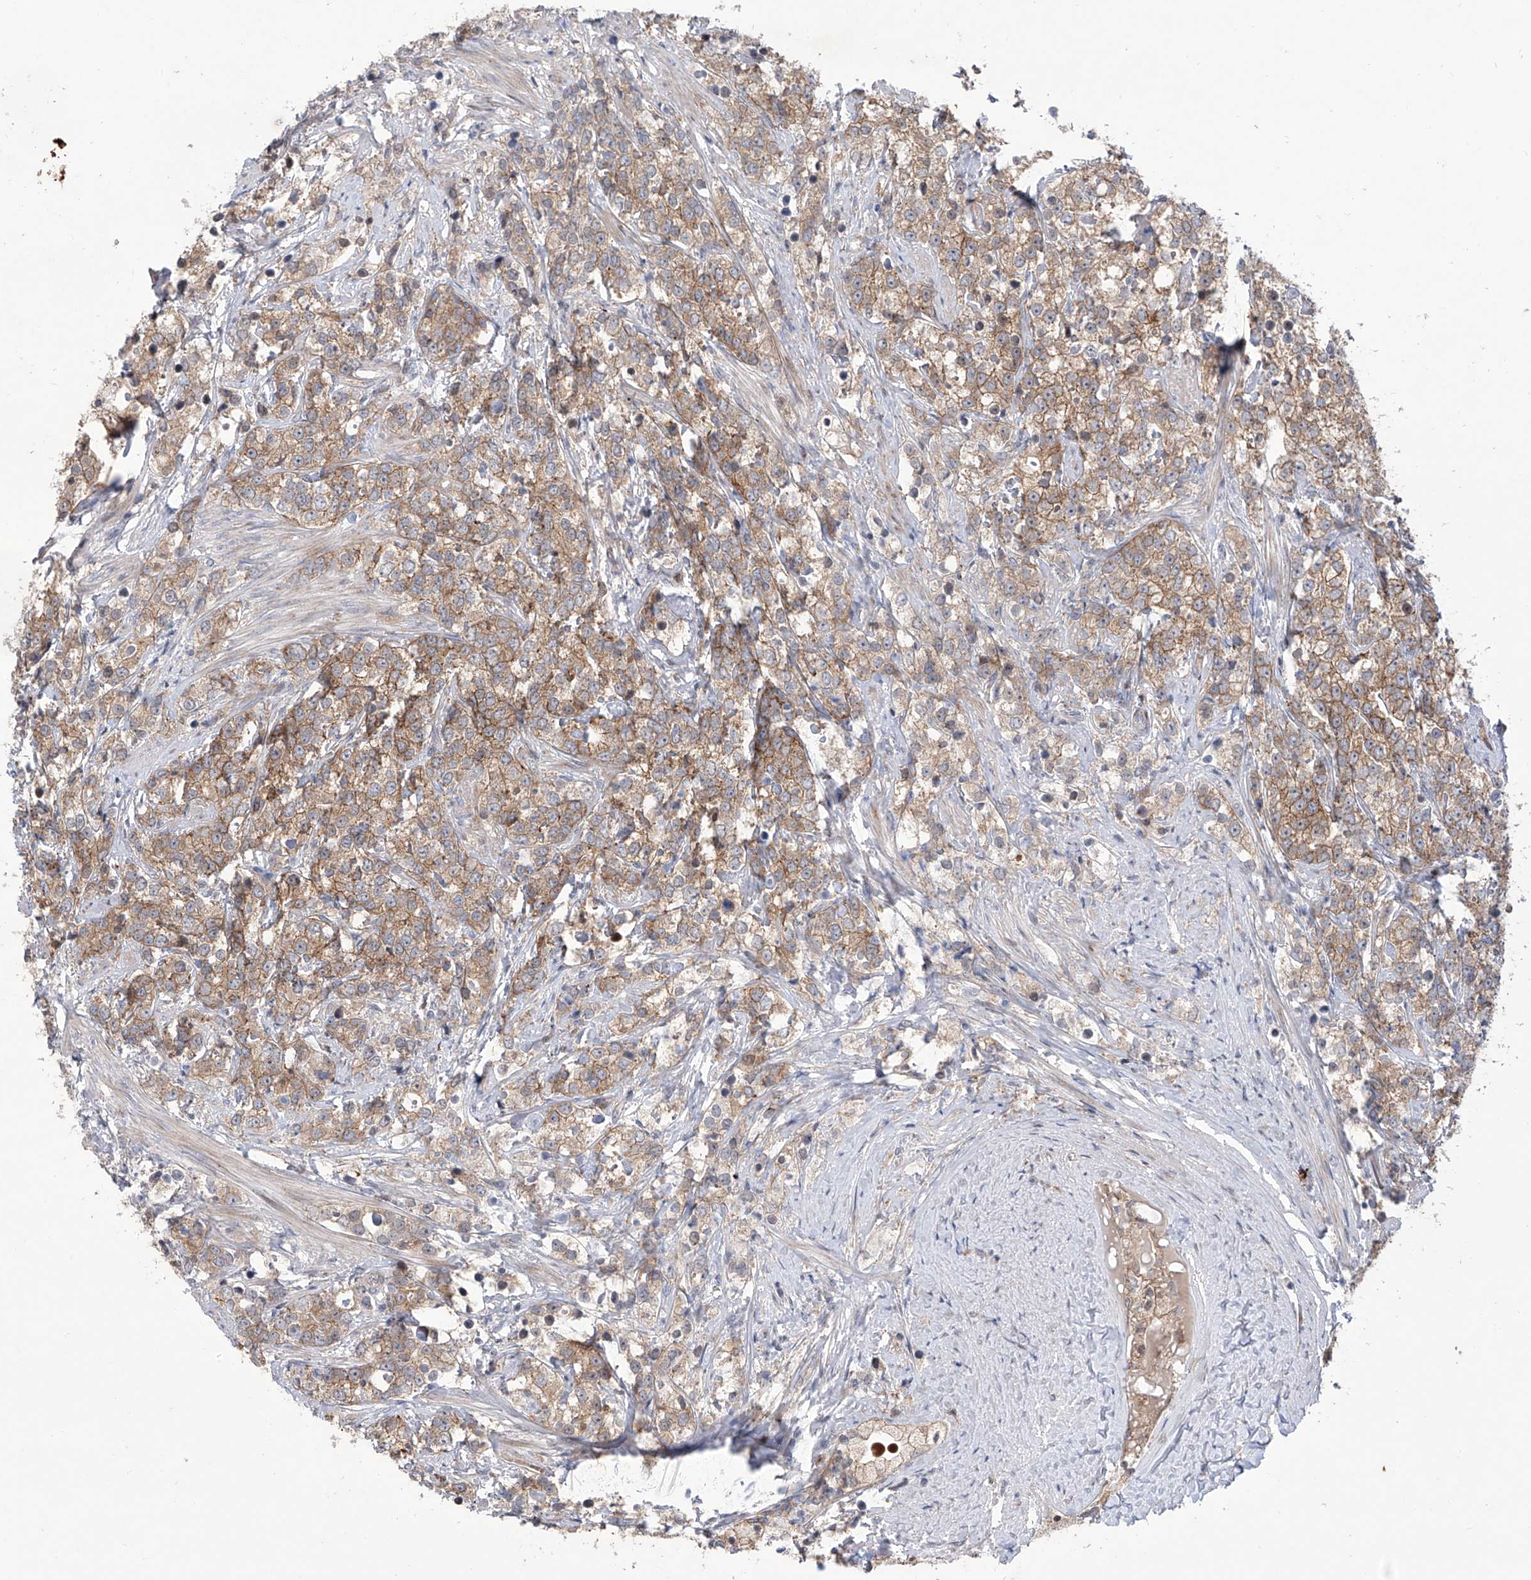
{"staining": {"intensity": "moderate", "quantity": ">75%", "location": "cytoplasmic/membranous"}, "tissue": "prostate cancer", "cell_type": "Tumor cells", "image_type": "cancer", "snomed": [{"axis": "morphology", "description": "Adenocarcinoma, High grade"}, {"axis": "topography", "description": "Prostate"}], "caption": "About >75% of tumor cells in prostate cancer (high-grade adenocarcinoma) reveal moderate cytoplasmic/membranous protein positivity as visualized by brown immunohistochemical staining.", "gene": "LRRC1", "patient": {"sex": "male", "age": 69}}